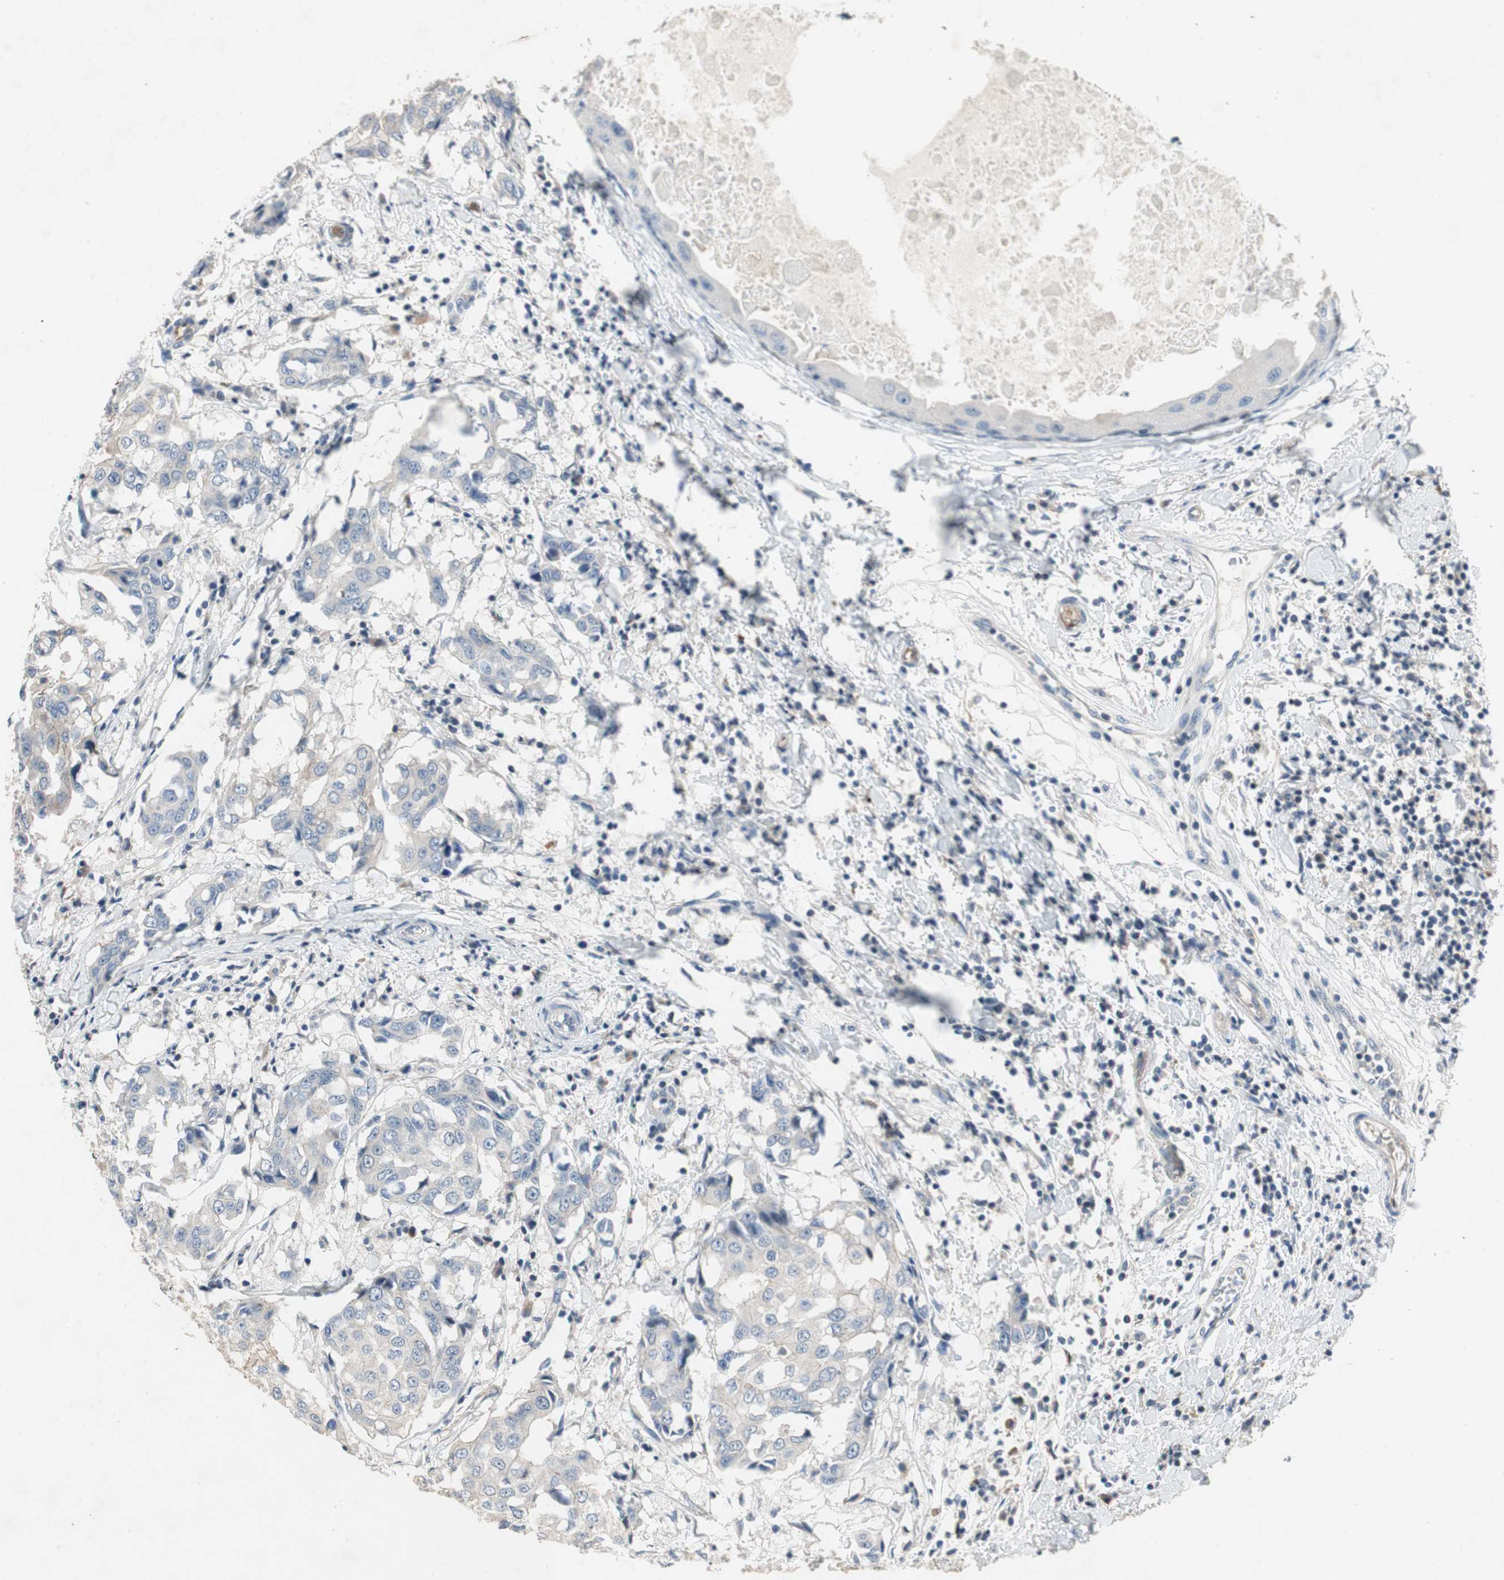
{"staining": {"intensity": "negative", "quantity": "none", "location": "none"}, "tissue": "breast cancer", "cell_type": "Tumor cells", "image_type": "cancer", "snomed": [{"axis": "morphology", "description": "Duct carcinoma"}, {"axis": "topography", "description": "Breast"}], "caption": "Human breast cancer stained for a protein using immunohistochemistry reveals no expression in tumor cells.", "gene": "ALPL", "patient": {"sex": "female", "age": 27}}